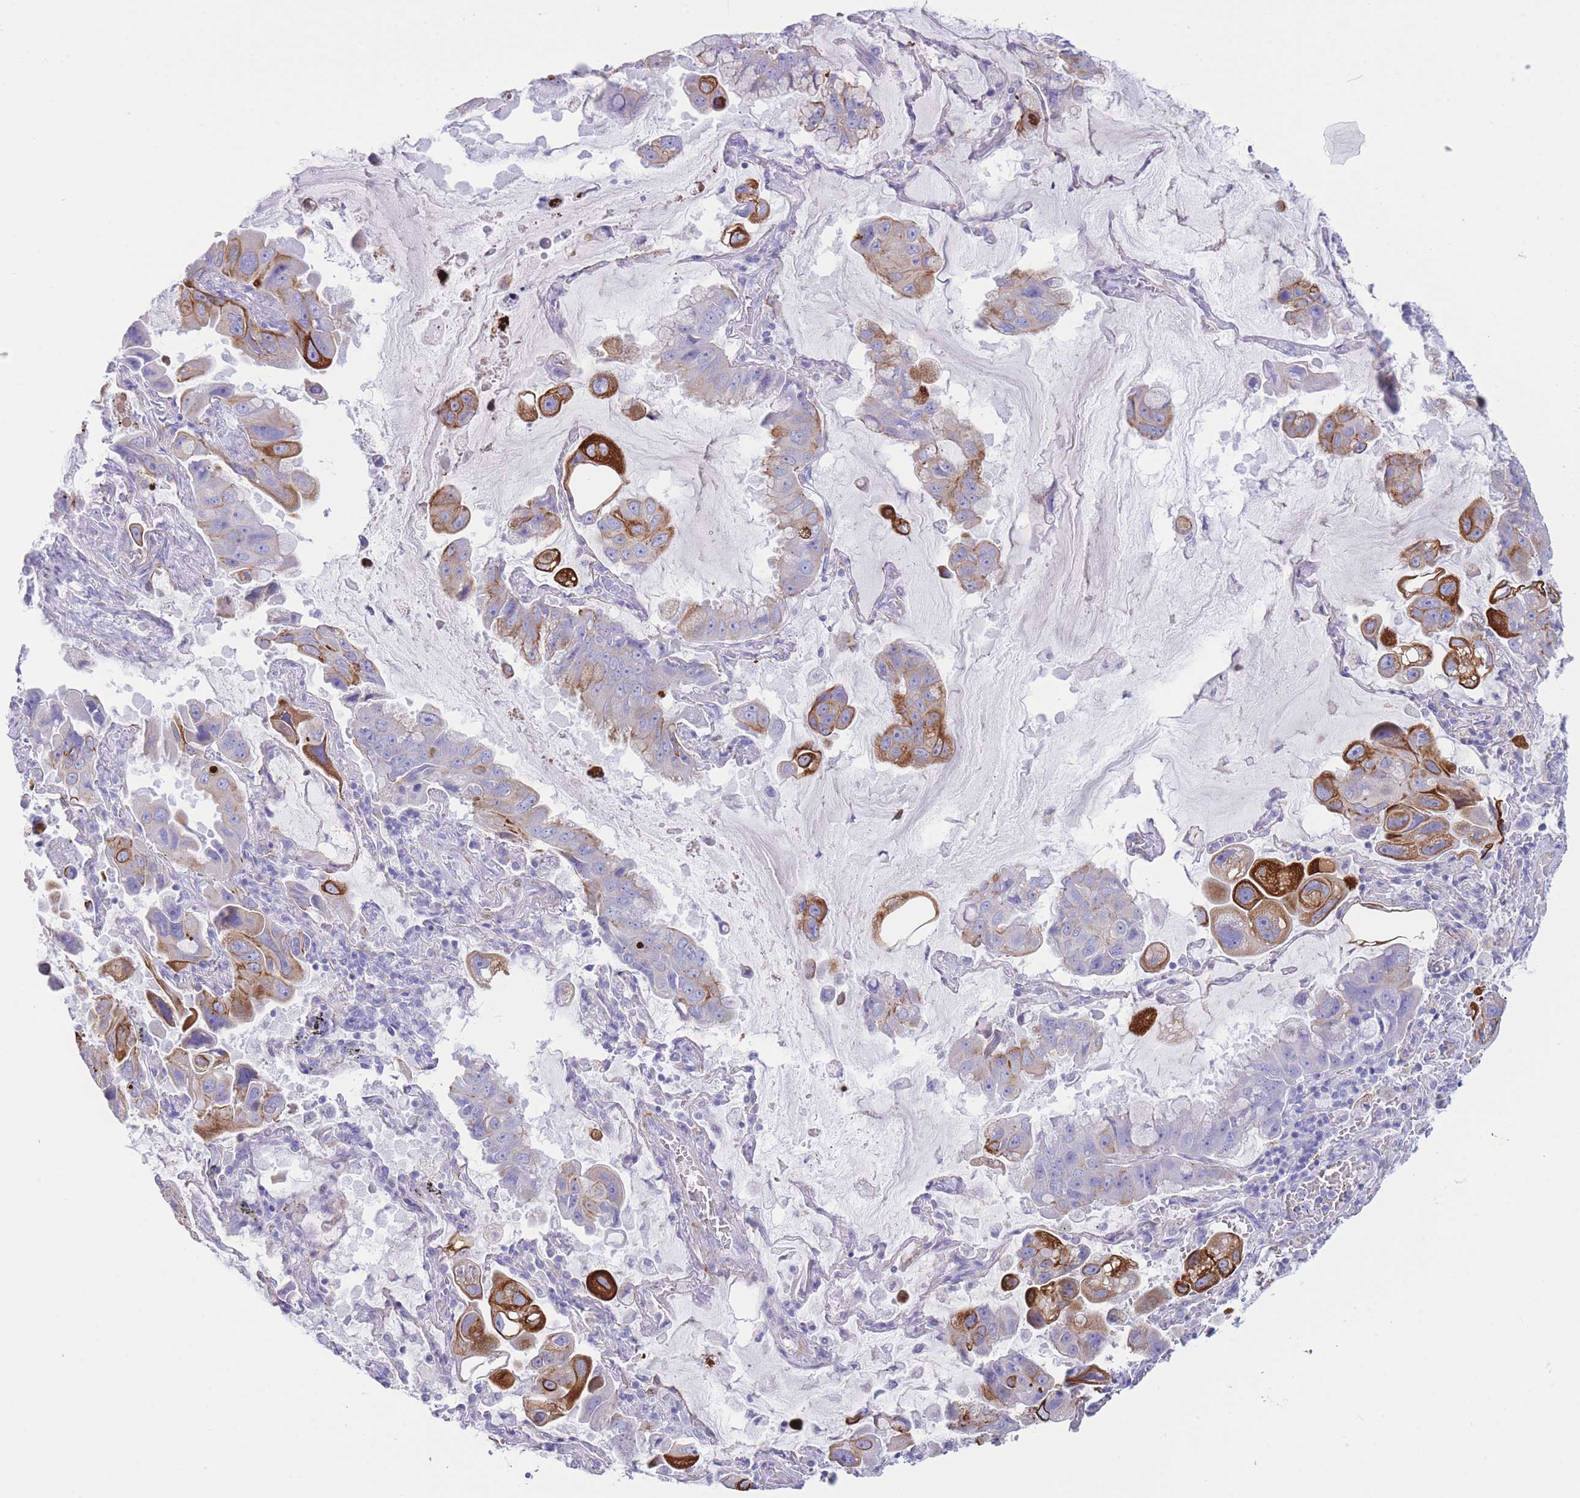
{"staining": {"intensity": "strong", "quantity": "25%-75%", "location": "cytoplasmic/membranous"}, "tissue": "lung cancer", "cell_type": "Tumor cells", "image_type": "cancer", "snomed": [{"axis": "morphology", "description": "Adenocarcinoma, NOS"}, {"axis": "topography", "description": "Lung"}], "caption": "IHC of human adenocarcinoma (lung) exhibits high levels of strong cytoplasmic/membranous staining in about 25%-75% of tumor cells. (Brightfield microscopy of DAB IHC at high magnification).", "gene": "VWA8", "patient": {"sex": "male", "age": 64}}